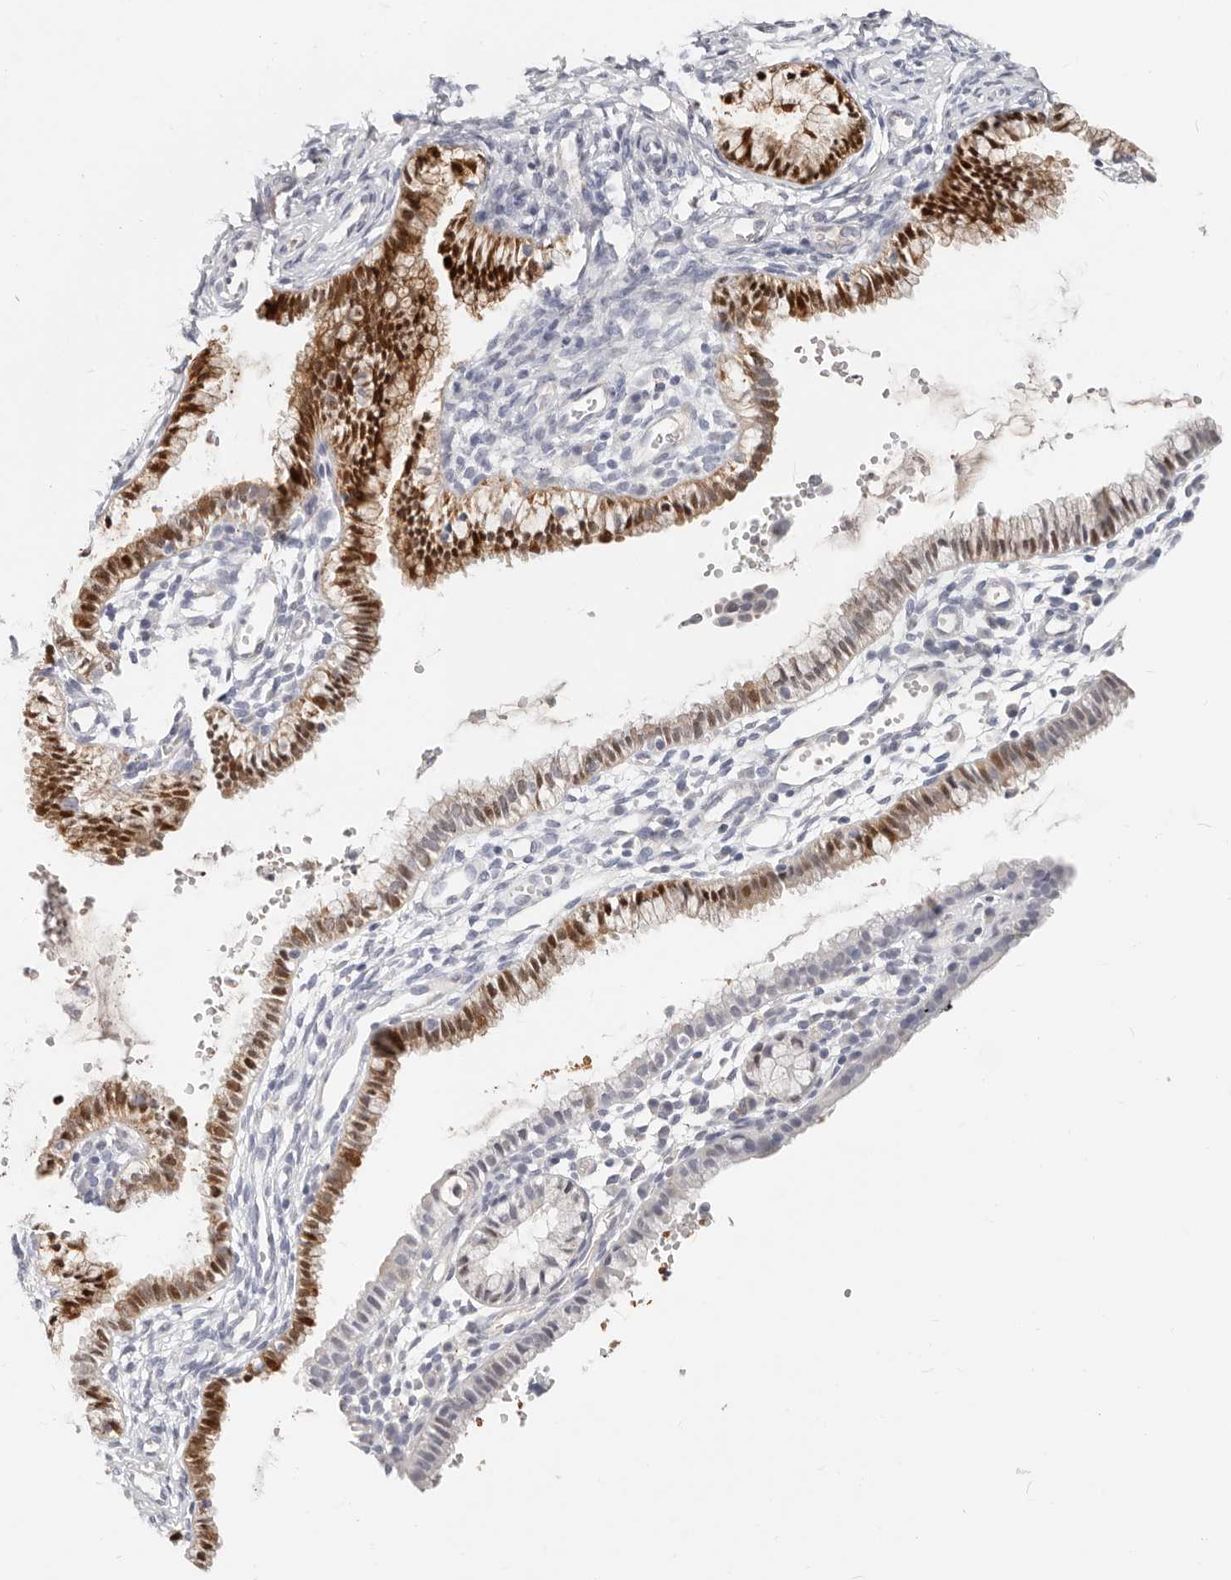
{"staining": {"intensity": "strong", "quantity": ">75%", "location": "cytoplasmic/membranous,nuclear"}, "tissue": "cervix", "cell_type": "Glandular cells", "image_type": "normal", "snomed": [{"axis": "morphology", "description": "Normal tissue, NOS"}, {"axis": "topography", "description": "Cervix"}], "caption": "Protein expression analysis of benign cervix demonstrates strong cytoplasmic/membranous,nuclear positivity in approximately >75% of glandular cells.", "gene": "ZRANB1", "patient": {"sex": "female", "age": 27}}